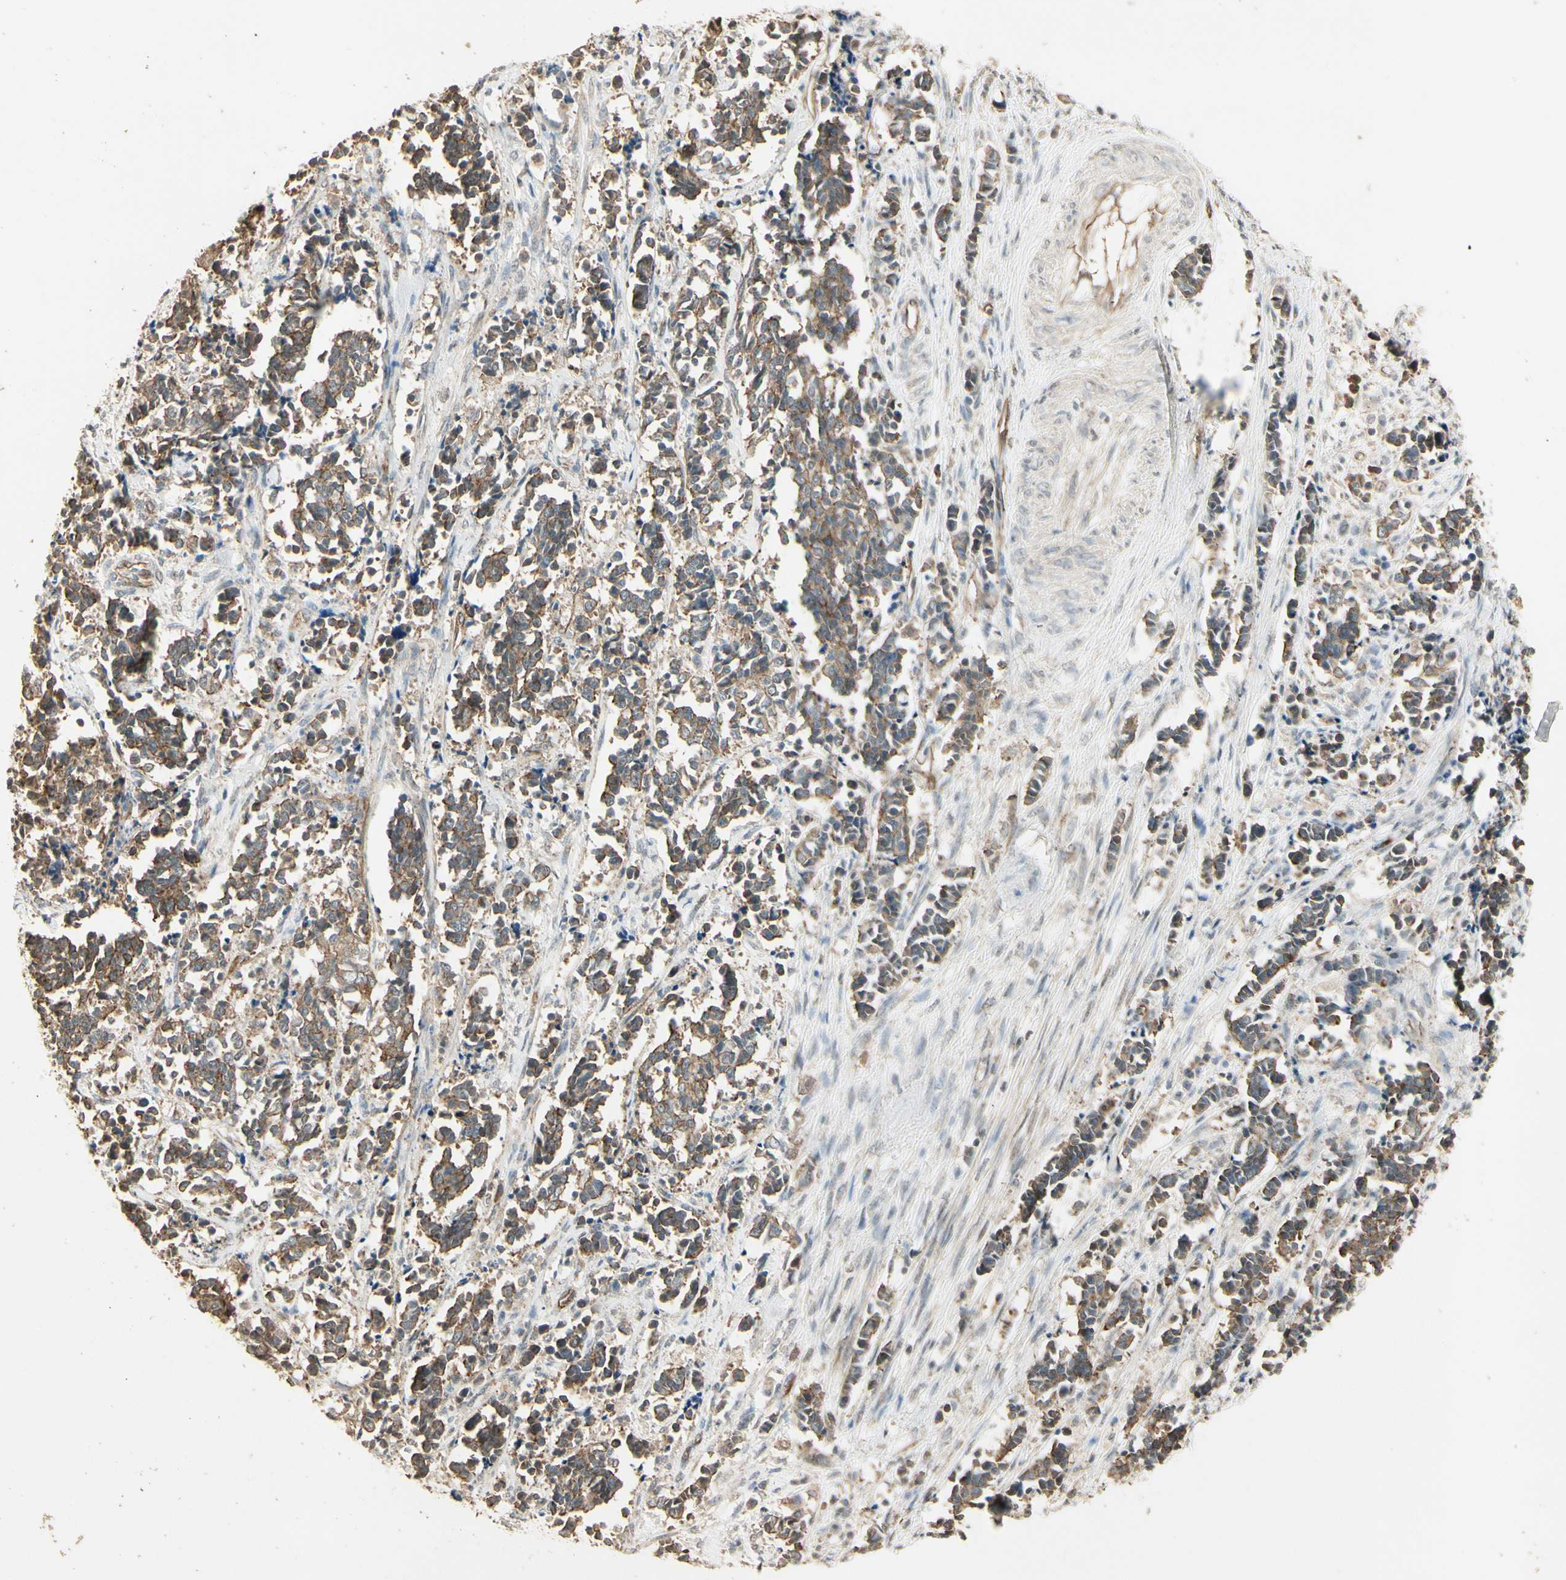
{"staining": {"intensity": "weak", "quantity": "25%-75%", "location": "cytoplasmic/membranous"}, "tissue": "cervical cancer", "cell_type": "Tumor cells", "image_type": "cancer", "snomed": [{"axis": "morphology", "description": "Squamous cell carcinoma, NOS"}, {"axis": "topography", "description": "Cervix"}], "caption": "Immunohistochemistry (IHC) histopathology image of cervical cancer (squamous cell carcinoma) stained for a protein (brown), which displays low levels of weak cytoplasmic/membranous expression in approximately 25%-75% of tumor cells.", "gene": "RNF180", "patient": {"sex": "female", "age": 35}}